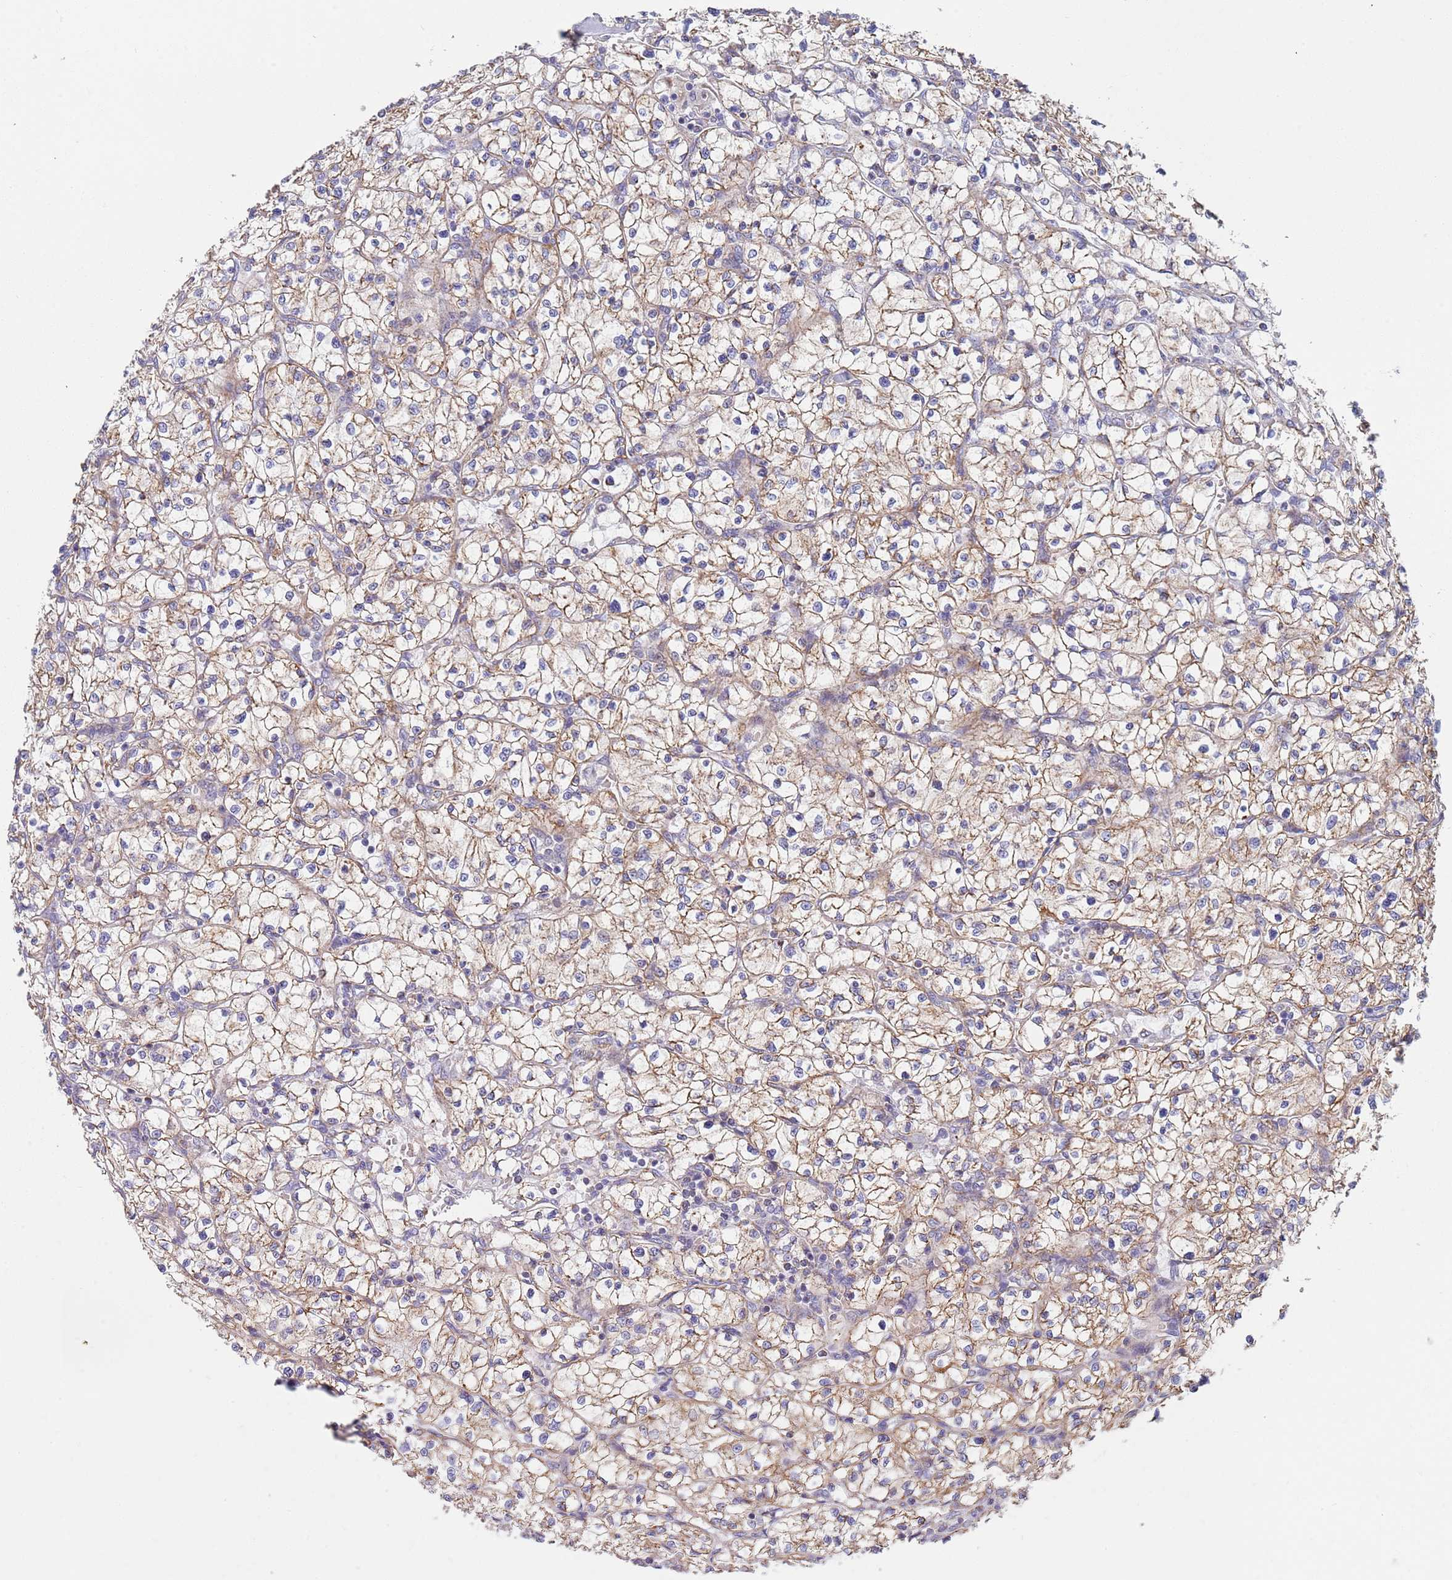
{"staining": {"intensity": "moderate", "quantity": "25%-75%", "location": "cytoplasmic/membranous"}, "tissue": "renal cancer", "cell_type": "Tumor cells", "image_type": "cancer", "snomed": [{"axis": "morphology", "description": "Adenocarcinoma, NOS"}, {"axis": "topography", "description": "Kidney"}], "caption": "Immunohistochemical staining of human renal adenocarcinoma shows medium levels of moderate cytoplasmic/membranous expression in about 25%-75% of tumor cells.", "gene": "PWWP3A", "patient": {"sex": "female", "age": 64}}